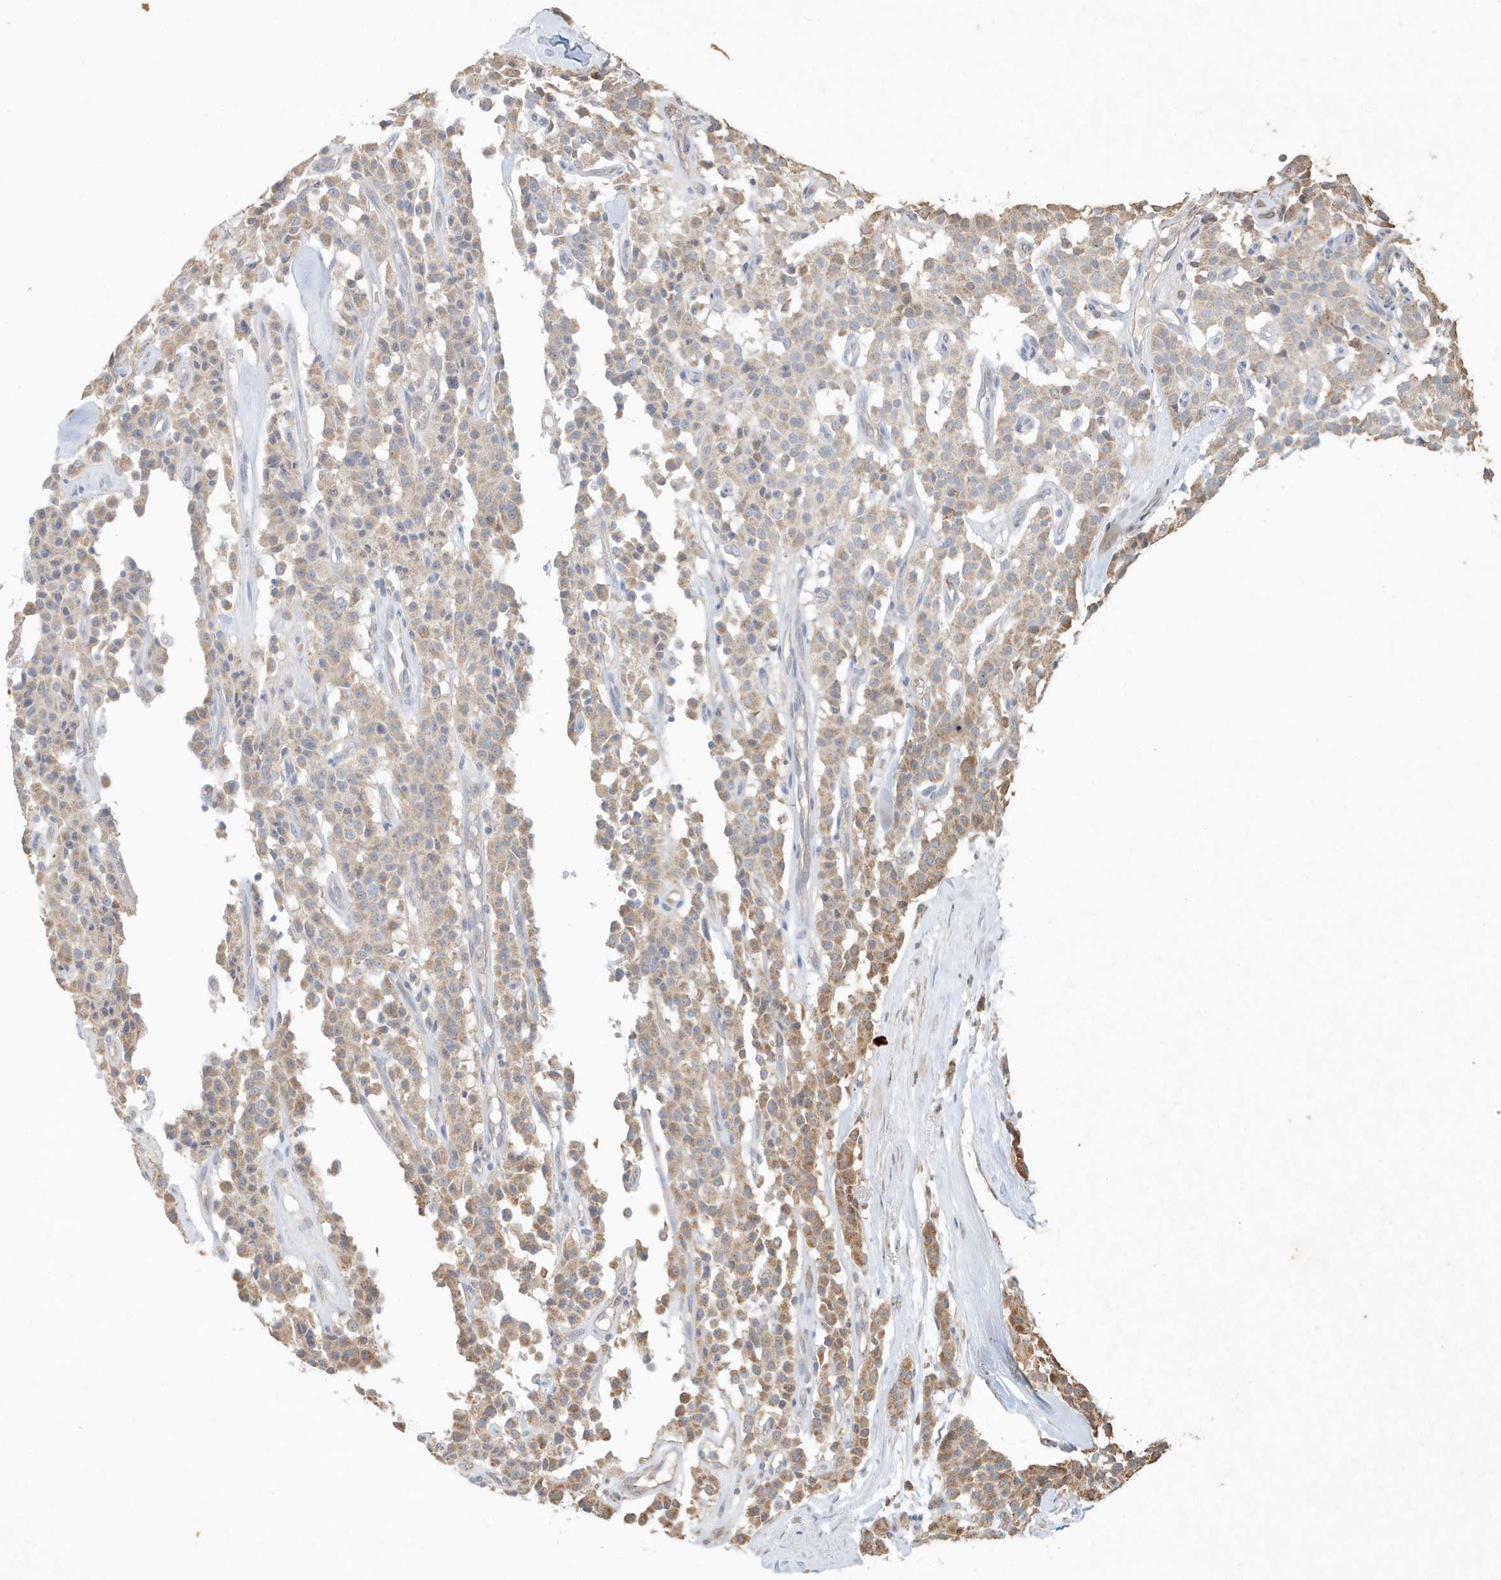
{"staining": {"intensity": "moderate", "quantity": "<25%", "location": "cytoplasmic/membranous"}, "tissue": "carcinoid", "cell_type": "Tumor cells", "image_type": "cancer", "snomed": [{"axis": "morphology", "description": "Carcinoid, malignant, NOS"}, {"axis": "topography", "description": "Lung"}], "caption": "This histopathology image reveals IHC staining of human malignant carcinoid, with low moderate cytoplasmic/membranous expression in approximately <25% of tumor cells.", "gene": "ABCB9", "patient": {"sex": "male", "age": 30}}